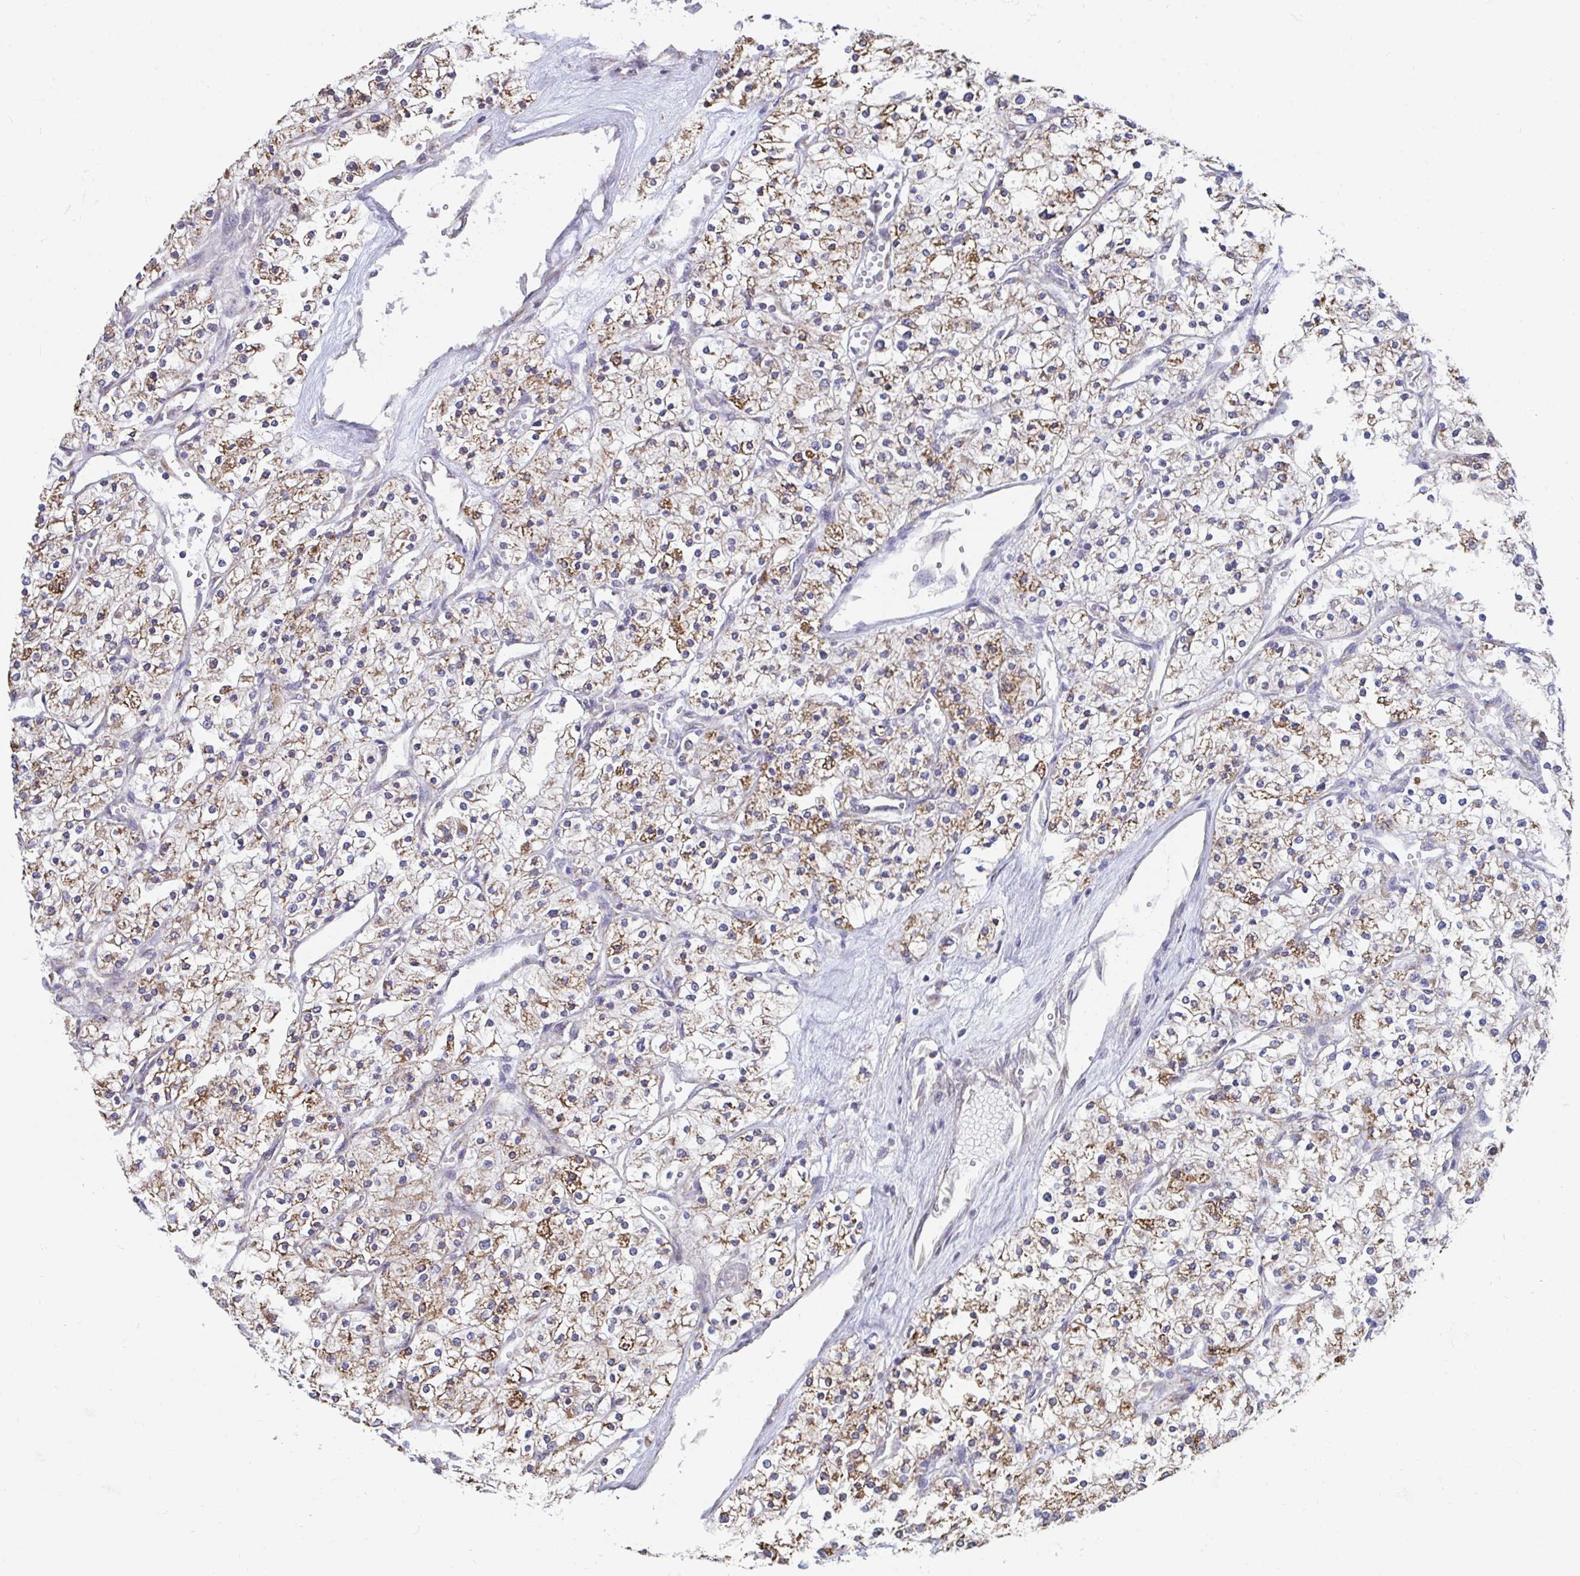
{"staining": {"intensity": "moderate", "quantity": ">75%", "location": "cytoplasmic/membranous"}, "tissue": "renal cancer", "cell_type": "Tumor cells", "image_type": "cancer", "snomed": [{"axis": "morphology", "description": "Adenocarcinoma, NOS"}, {"axis": "topography", "description": "Kidney"}], "caption": "Renal adenocarcinoma tissue exhibits moderate cytoplasmic/membranous positivity in about >75% of tumor cells", "gene": "ELAVL1", "patient": {"sex": "male", "age": 80}}